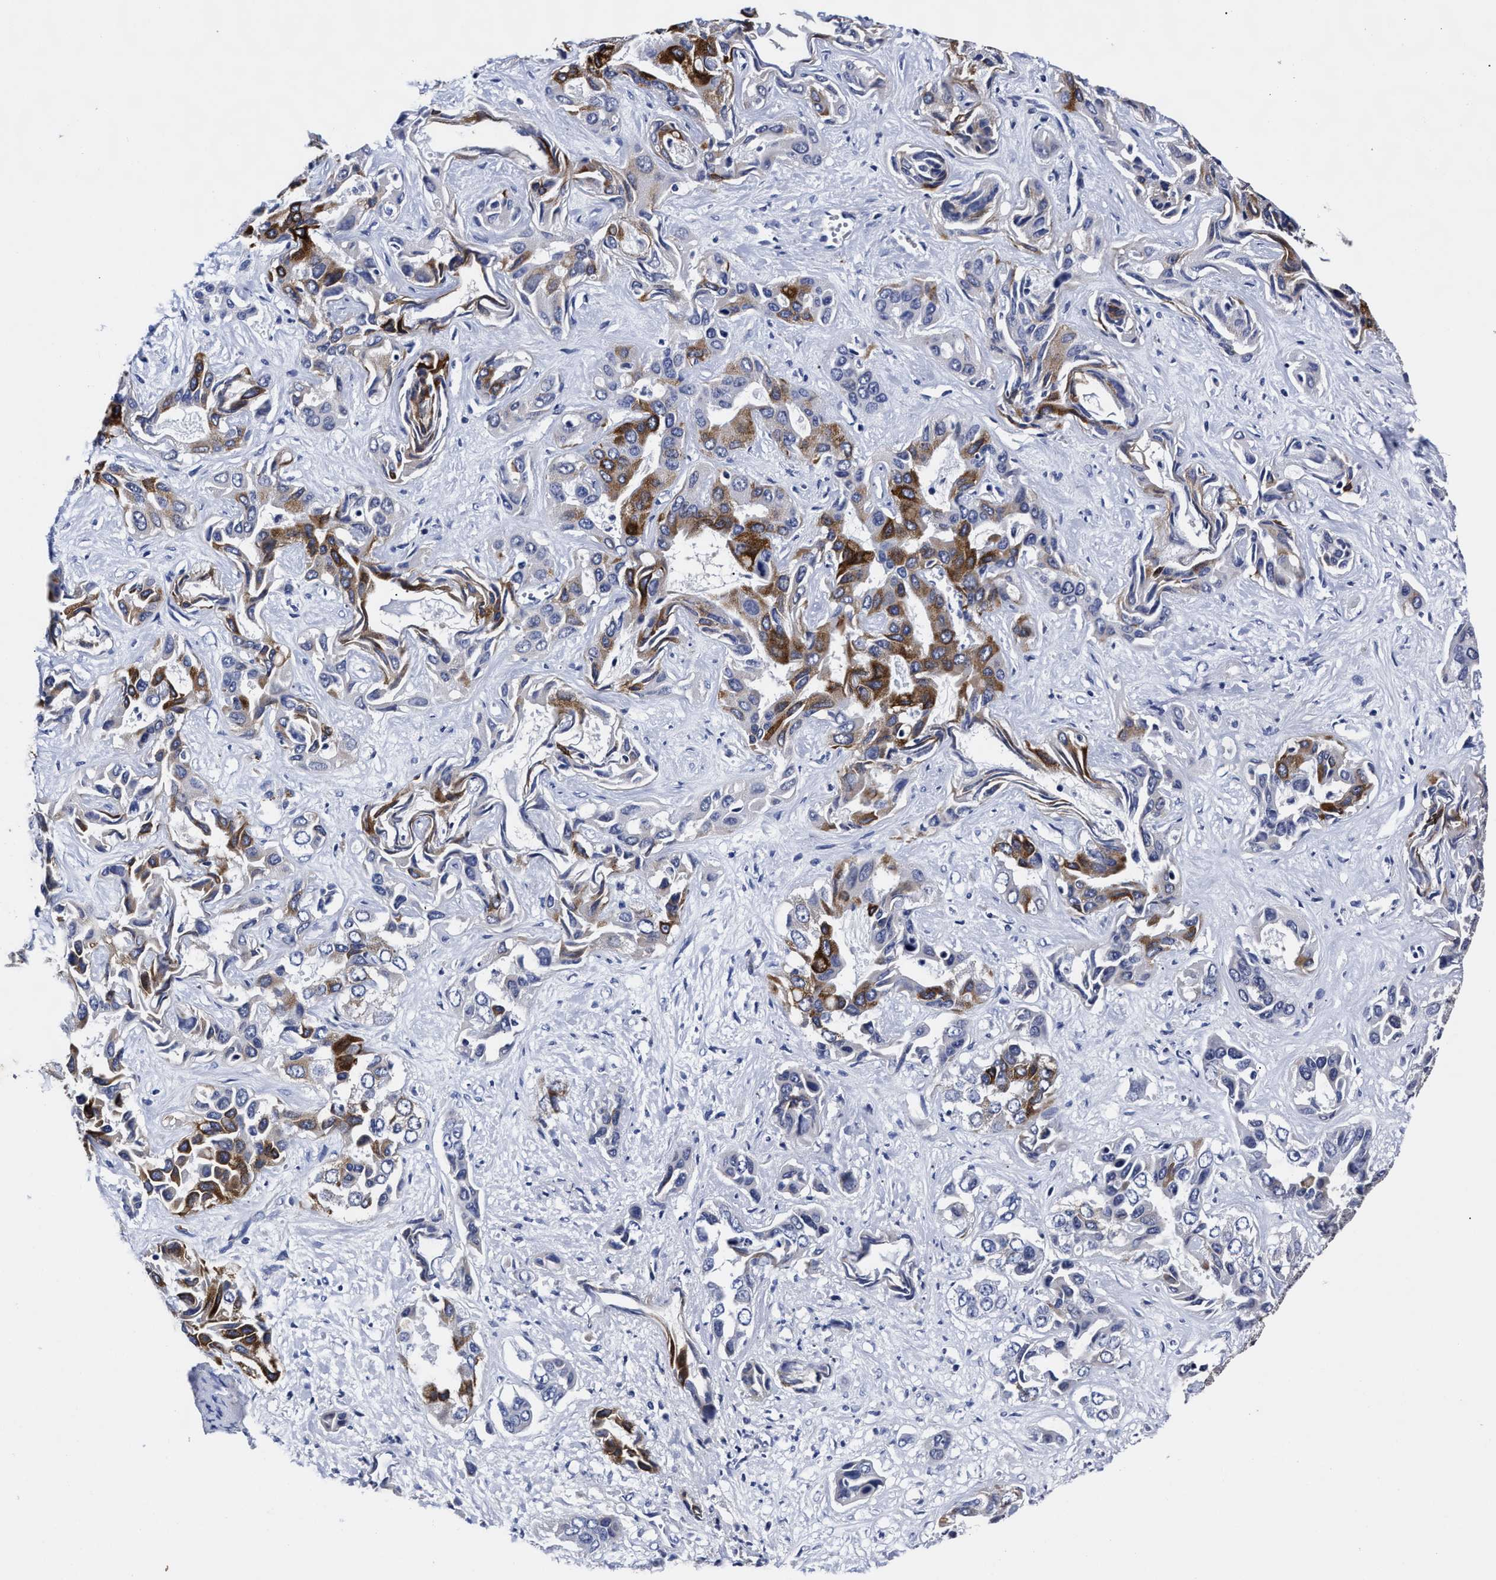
{"staining": {"intensity": "strong", "quantity": "25%-75%", "location": "cytoplasmic/membranous"}, "tissue": "liver cancer", "cell_type": "Tumor cells", "image_type": "cancer", "snomed": [{"axis": "morphology", "description": "Cholangiocarcinoma"}, {"axis": "topography", "description": "Liver"}], "caption": "Protein expression analysis of human cholangiocarcinoma (liver) reveals strong cytoplasmic/membranous expression in approximately 25%-75% of tumor cells.", "gene": "OLFML2A", "patient": {"sex": "female", "age": 52}}